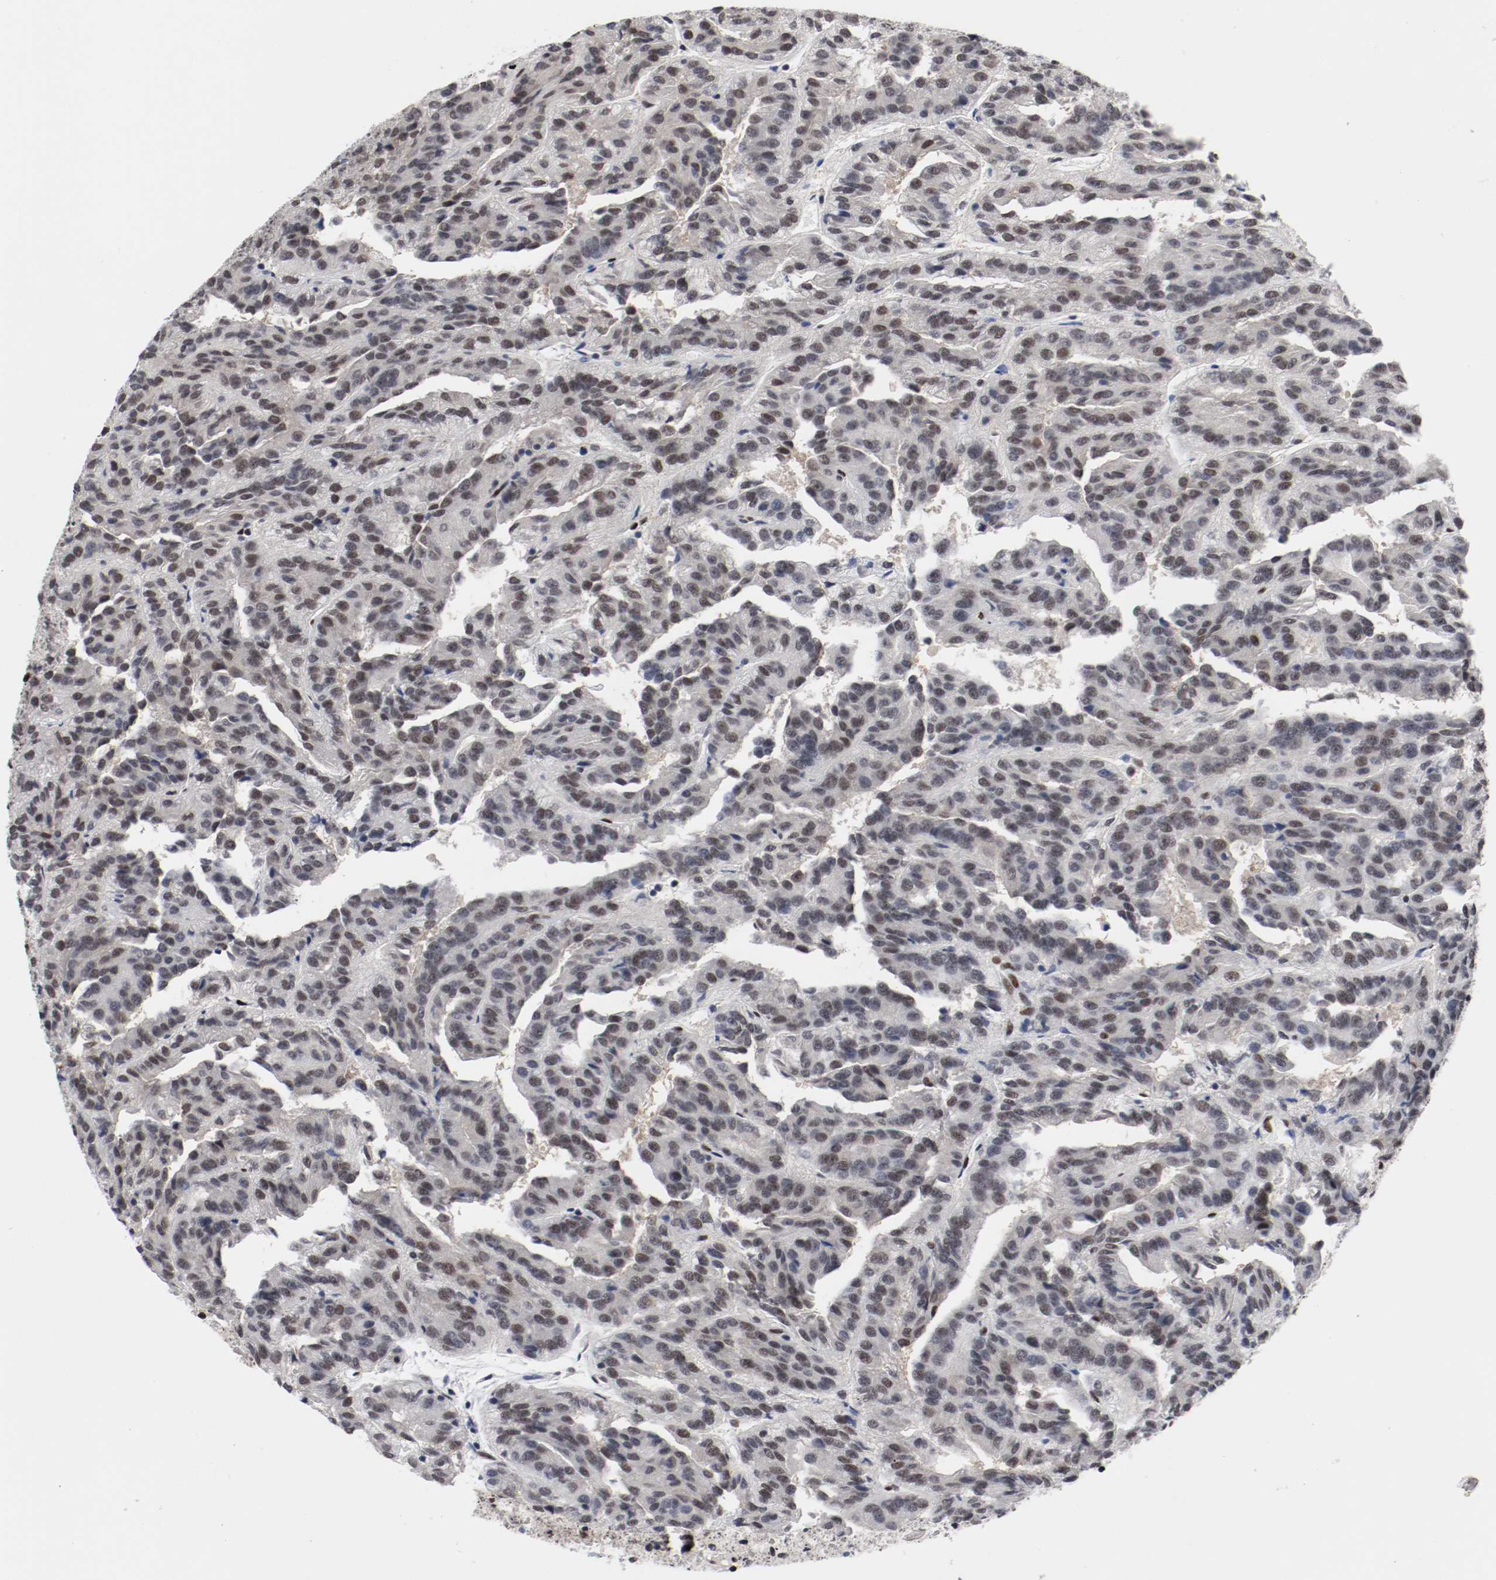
{"staining": {"intensity": "moderate", "quantity": ">75%", "location": "nuclear"}, "tissue": "renal cancer", "cell_type": "Tumor cells", "image_type": "cancer", "snomed": [{"axis": "morphology", "description": "Adenocarcinoma, NOS"}, {"axis": "topography", "description": "Kidney"}], "caption": "Protein analysis of renal cancer tissue exhibits moderate nuclear expression in approximately >75% of tumor cells.", "gene": "MEF2D", "patient": {"sex": "male", "age": 46}}